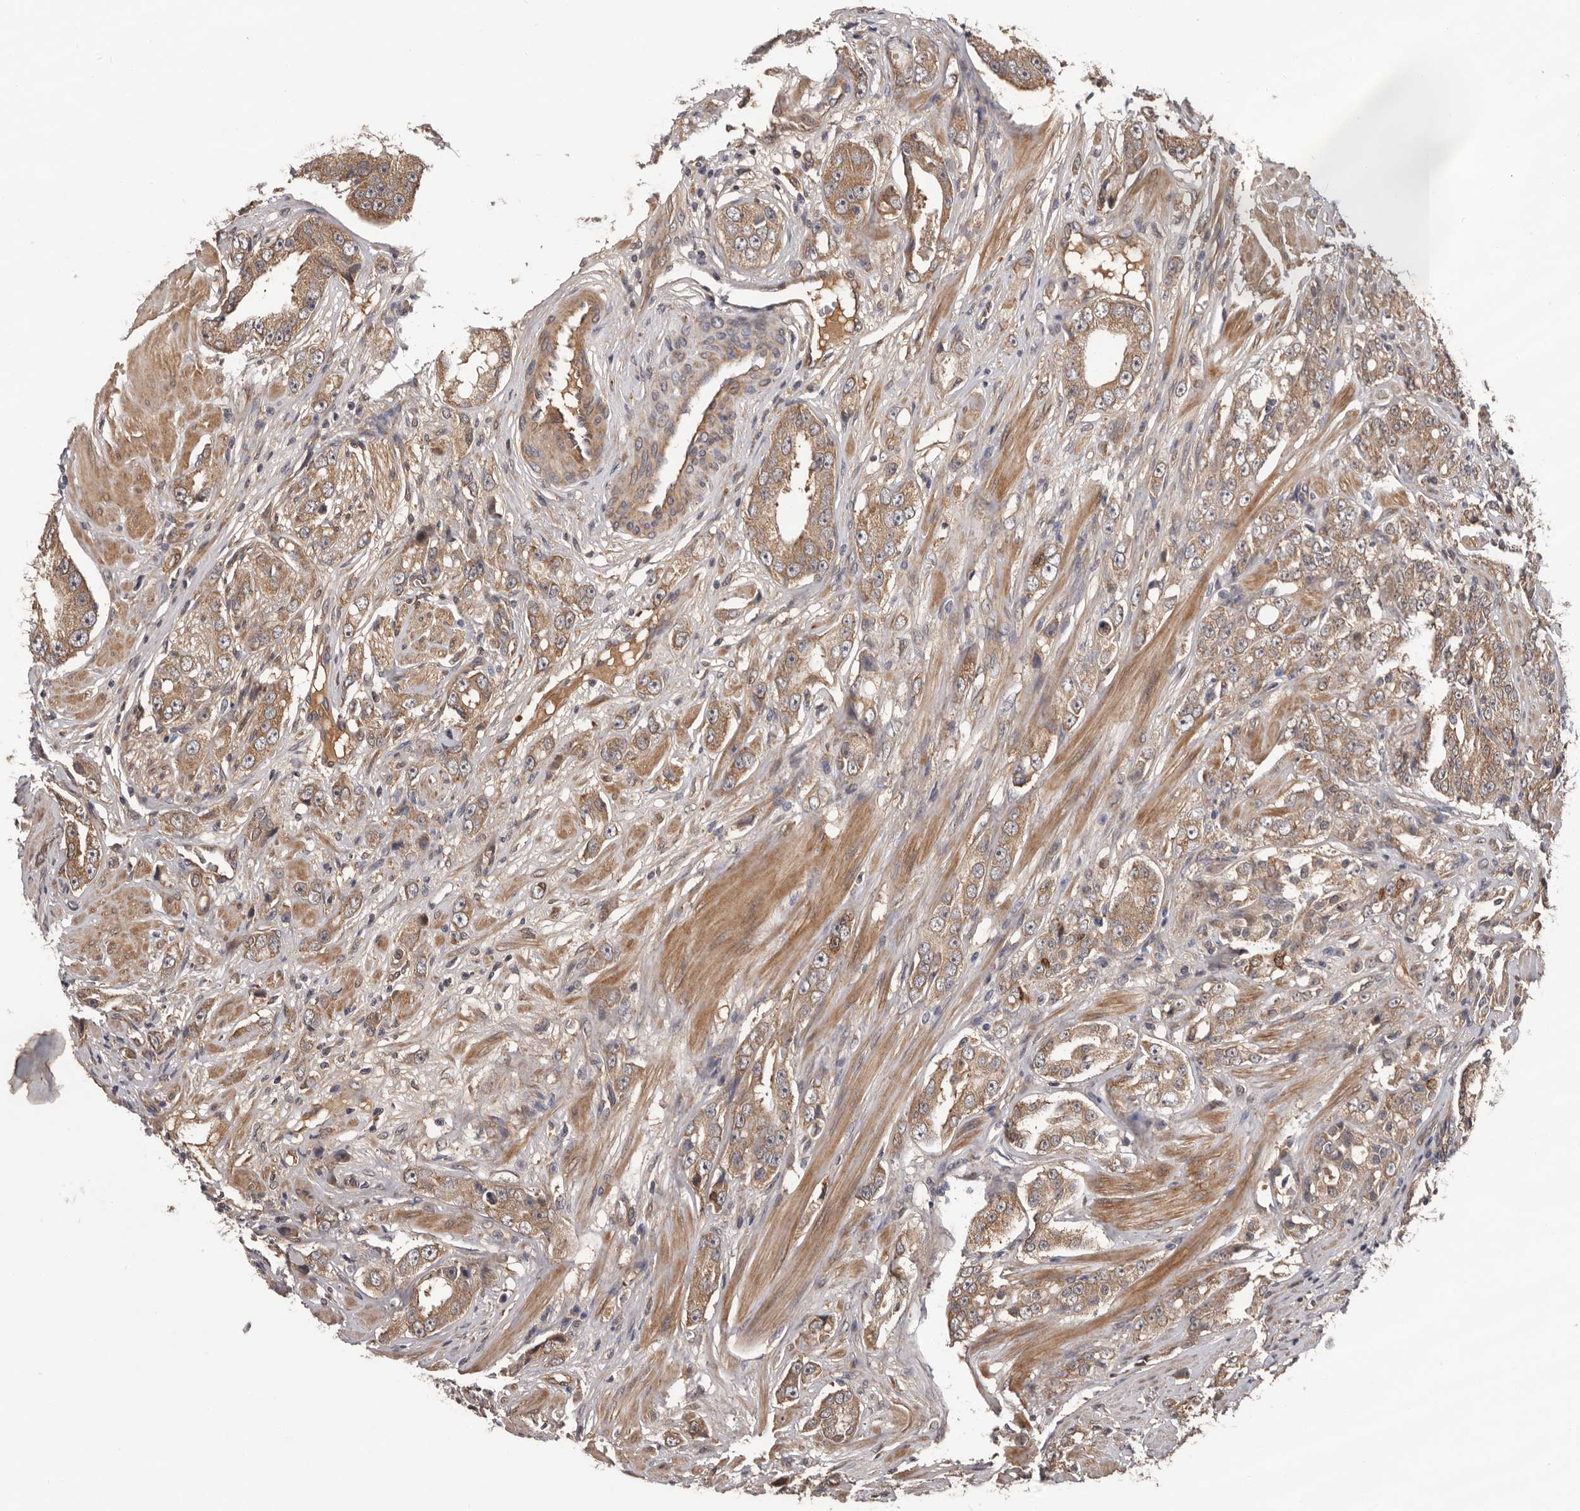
{"staining": {"intensity": "moderate", "quantity": ">75%", "location": "cytoplasmic/membranous"}, "tissue": "prostate cancer", "cell_type": "Tumor cells", "image_type": "cancer", "snomed": [{"axis": "morphology", "description": "Adenocarcinoma, Medium grade"}, {"axis": "topography", "description": "Prostate"}], "caption": "This is an image of IHC staining of prostate adenocarcinoma (medium-grade), which shows moderate positivity in the cytoplasmic/membranous of tumor cells.", "gene": "PRKD1", "patient": {"sex": "male", "age": 53}}